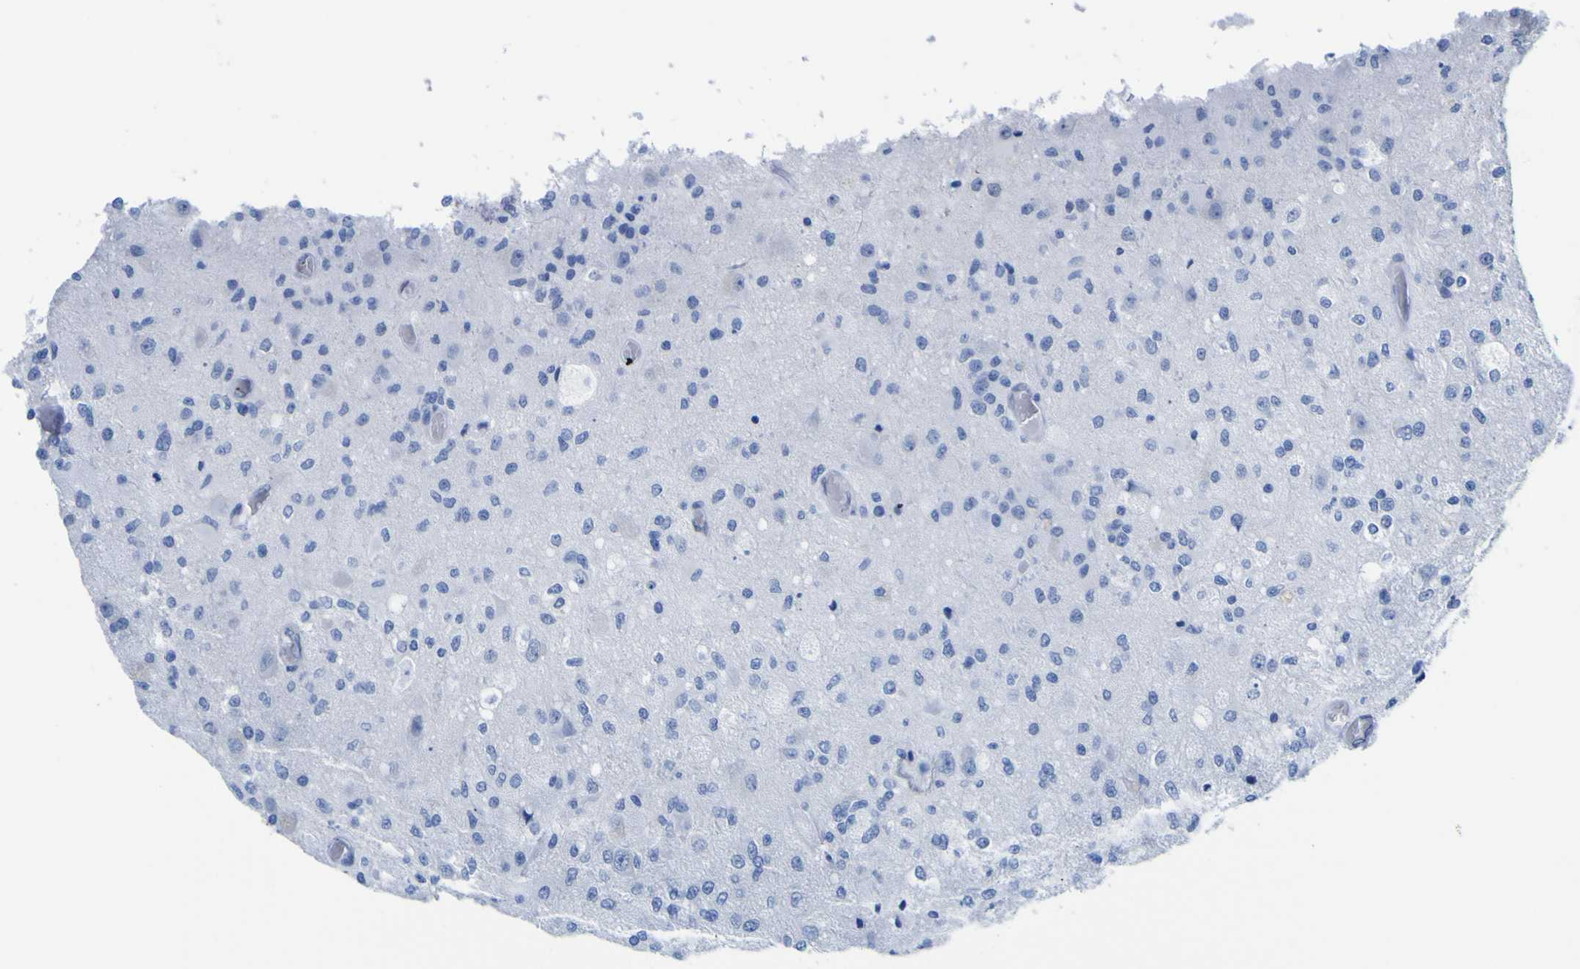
{"staining": {"intensity": "negative", "quantity": "none", "location": "none"}, "tissue": "glioma", "cell_type": "Tumor cells", "image_type": "cancer", "snomed": [{"axis": "morphology", "description": "Normal tissue, NOS"}, {"axis": "morphology", "description": "Glioma, malignant, High grade"}, {"axis": "topography", "description": "Cerebral cortex"}], "caption": "IHC histopathology image of neoplastic tissue: malignant high-grade glioma stained with DAB (3,3'-diaminobenzidine) demonstrates no significant protein staining in tumor cells. The staining is performed using DAB brown chromogen with nuclei counter-stained in using hematoxylin.", "gene": "DACH1", "patient": {"sex": "male", "age": 77}}